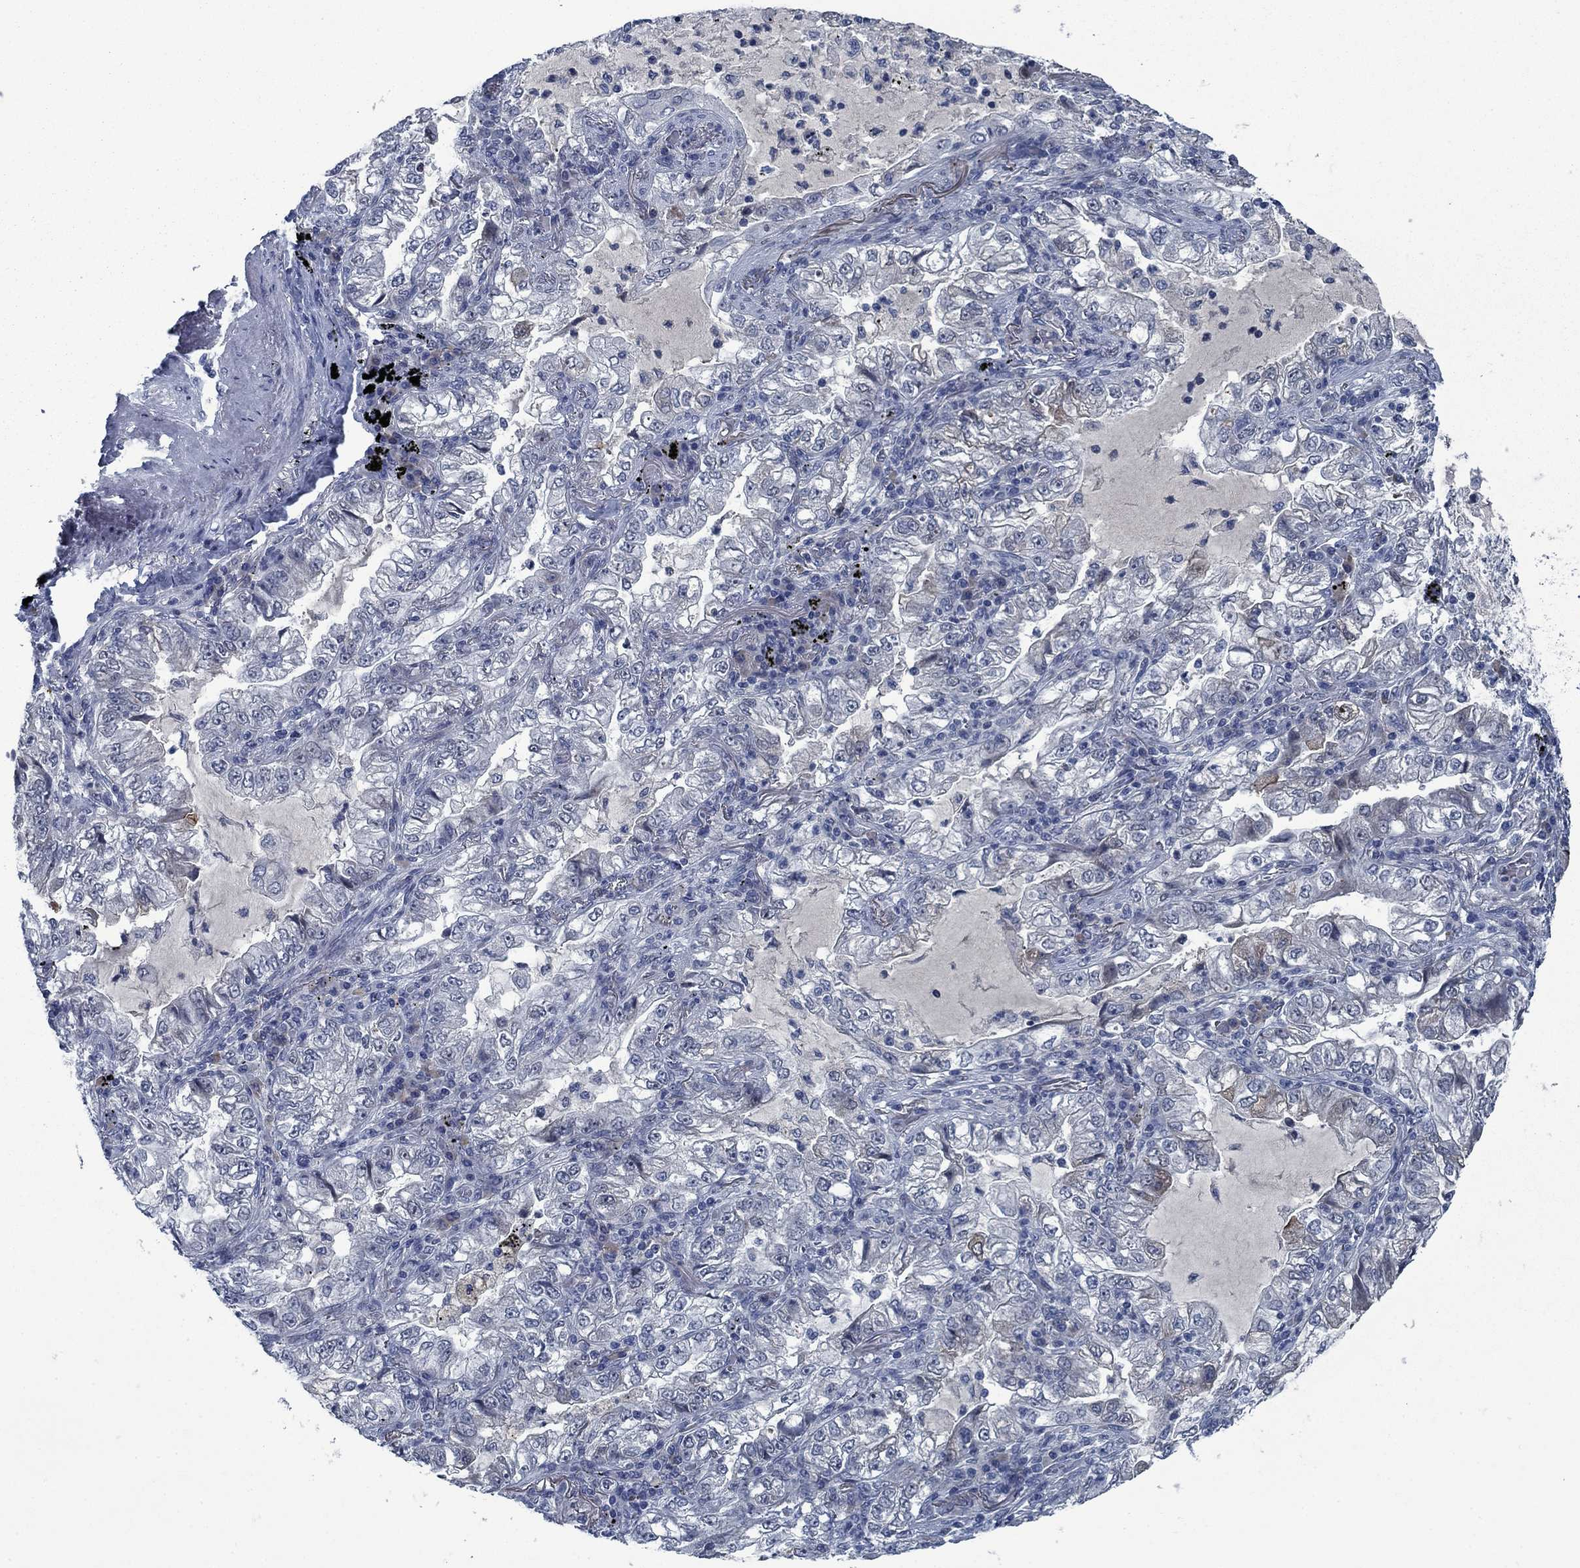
{"staining": {"intensity": "negative", "quantity": "none", "location": "none"}, "tissue": "lung cancer", "cell_type": "Tumor cells", "image_type": "cancer", "snomed": [{"axis": "morphology", "description": "Adenocarcinoma, NOS"}, {"axis": "topography", "description": "Lung"}], "caption": "Immunohistochemistry of human lung cancer (adenocarcinoma) shows no expression in tumor cells. (DAB (3,3'-diaminobenzidine) immunohistochemistry visualized using brightfield microscopy, high magnification).", "gene": "PNMA8A", "patient": {"sex": "female", "age": 73}}